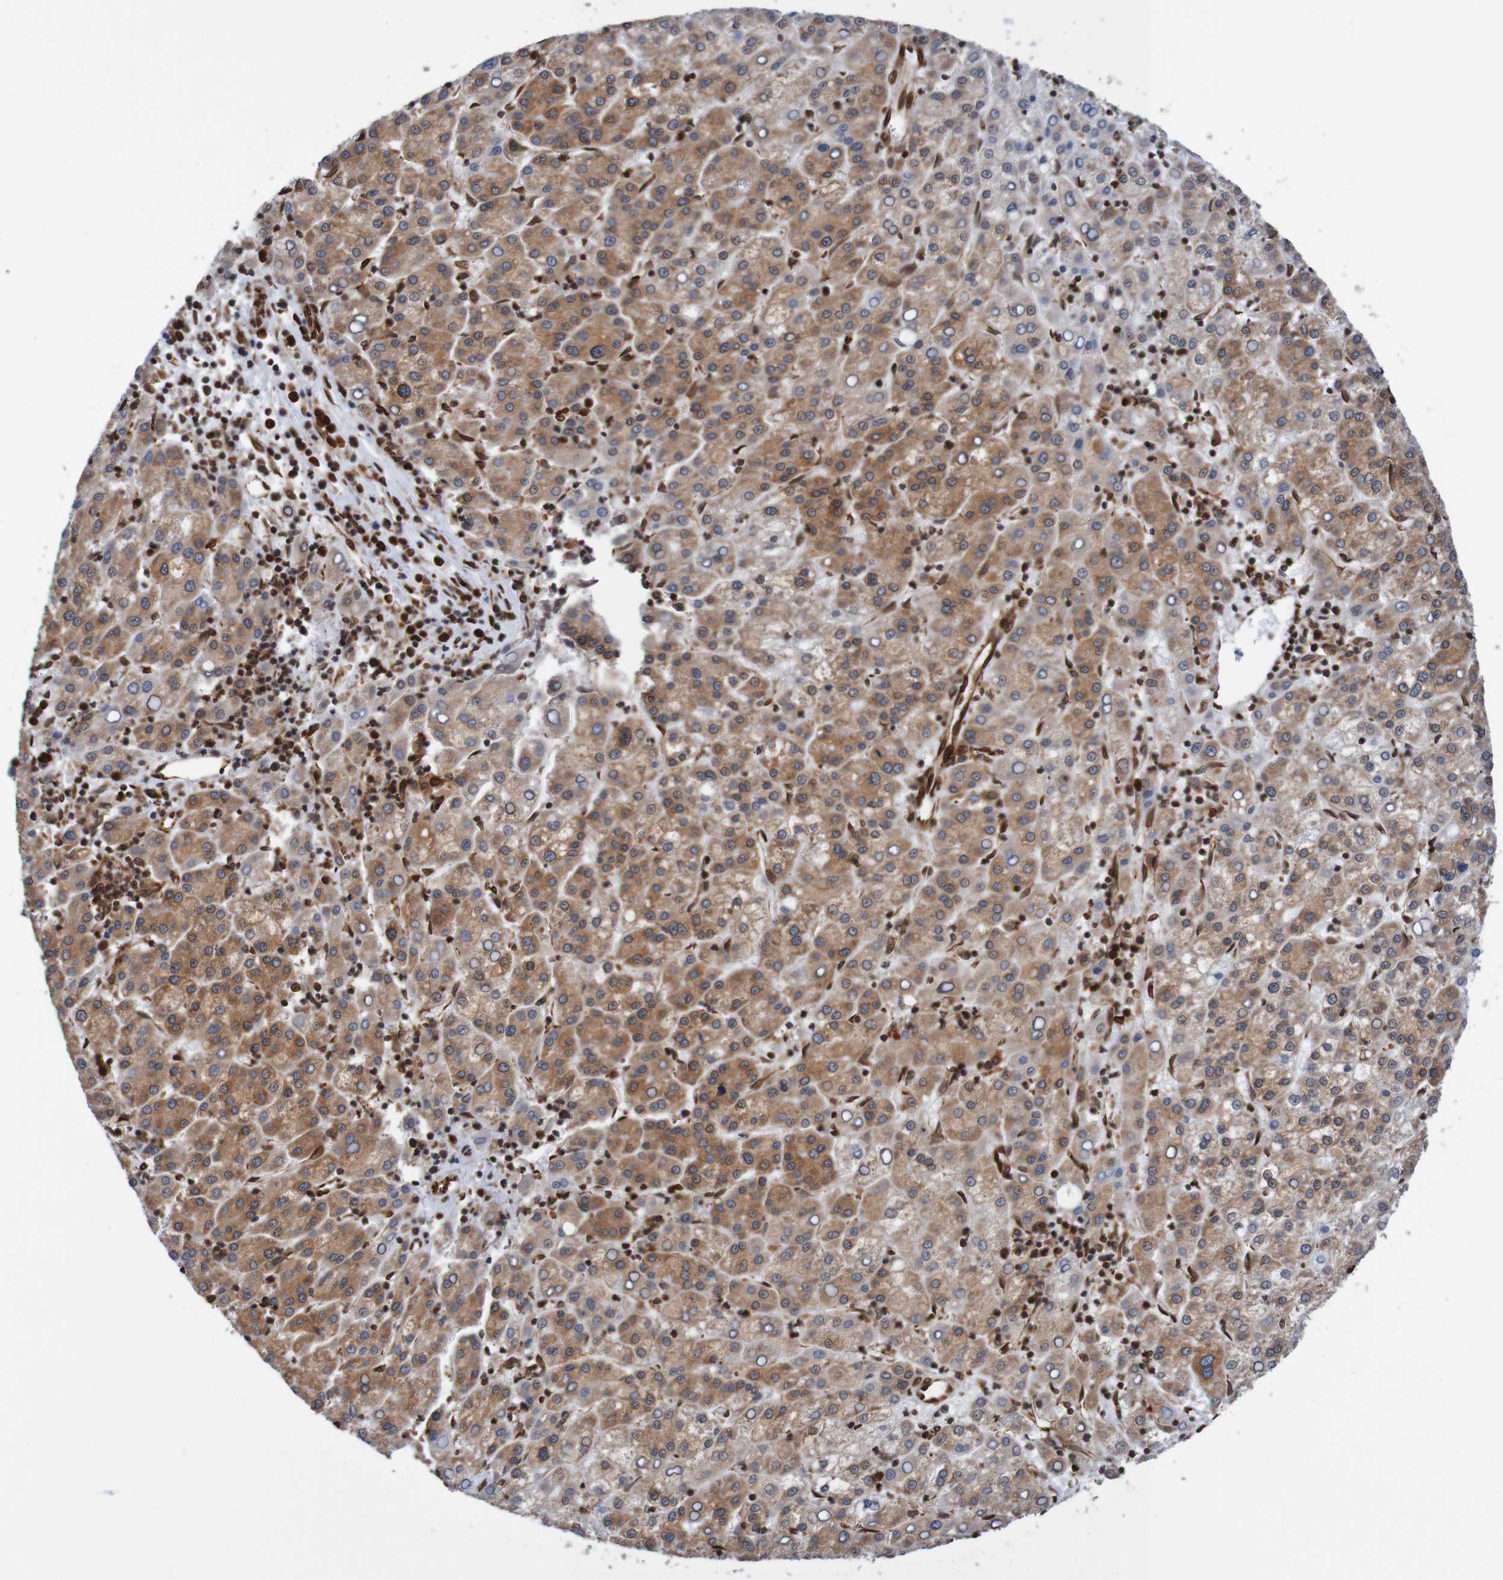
{"staining": {"intensity": "moderate", "quantity": ">75%", "location": "cytoplasmic/membranous"}, "tissue": "liver cancer", "cell_type": "Tumor cells", "image_type": "cancer", "snomed": [{"axis": "morphology", "description": "Carcinoma, Hepatocellular, NOS"}, {"axis": "topography", "description": "Liver"}], "caption": "Brown immunohistochemical staining in human hepatocellular carcinoma (liver) displays moderate cytoplasmic/membranous positivity in about >75% of tumor cells. The protein of interest is stained brown, and the nuclei are stained in blue (DAB IHC with brightfield microscopy, high magnification).", "gene": "TMEM109", "patient": {"sex": "female", "age": 58}}